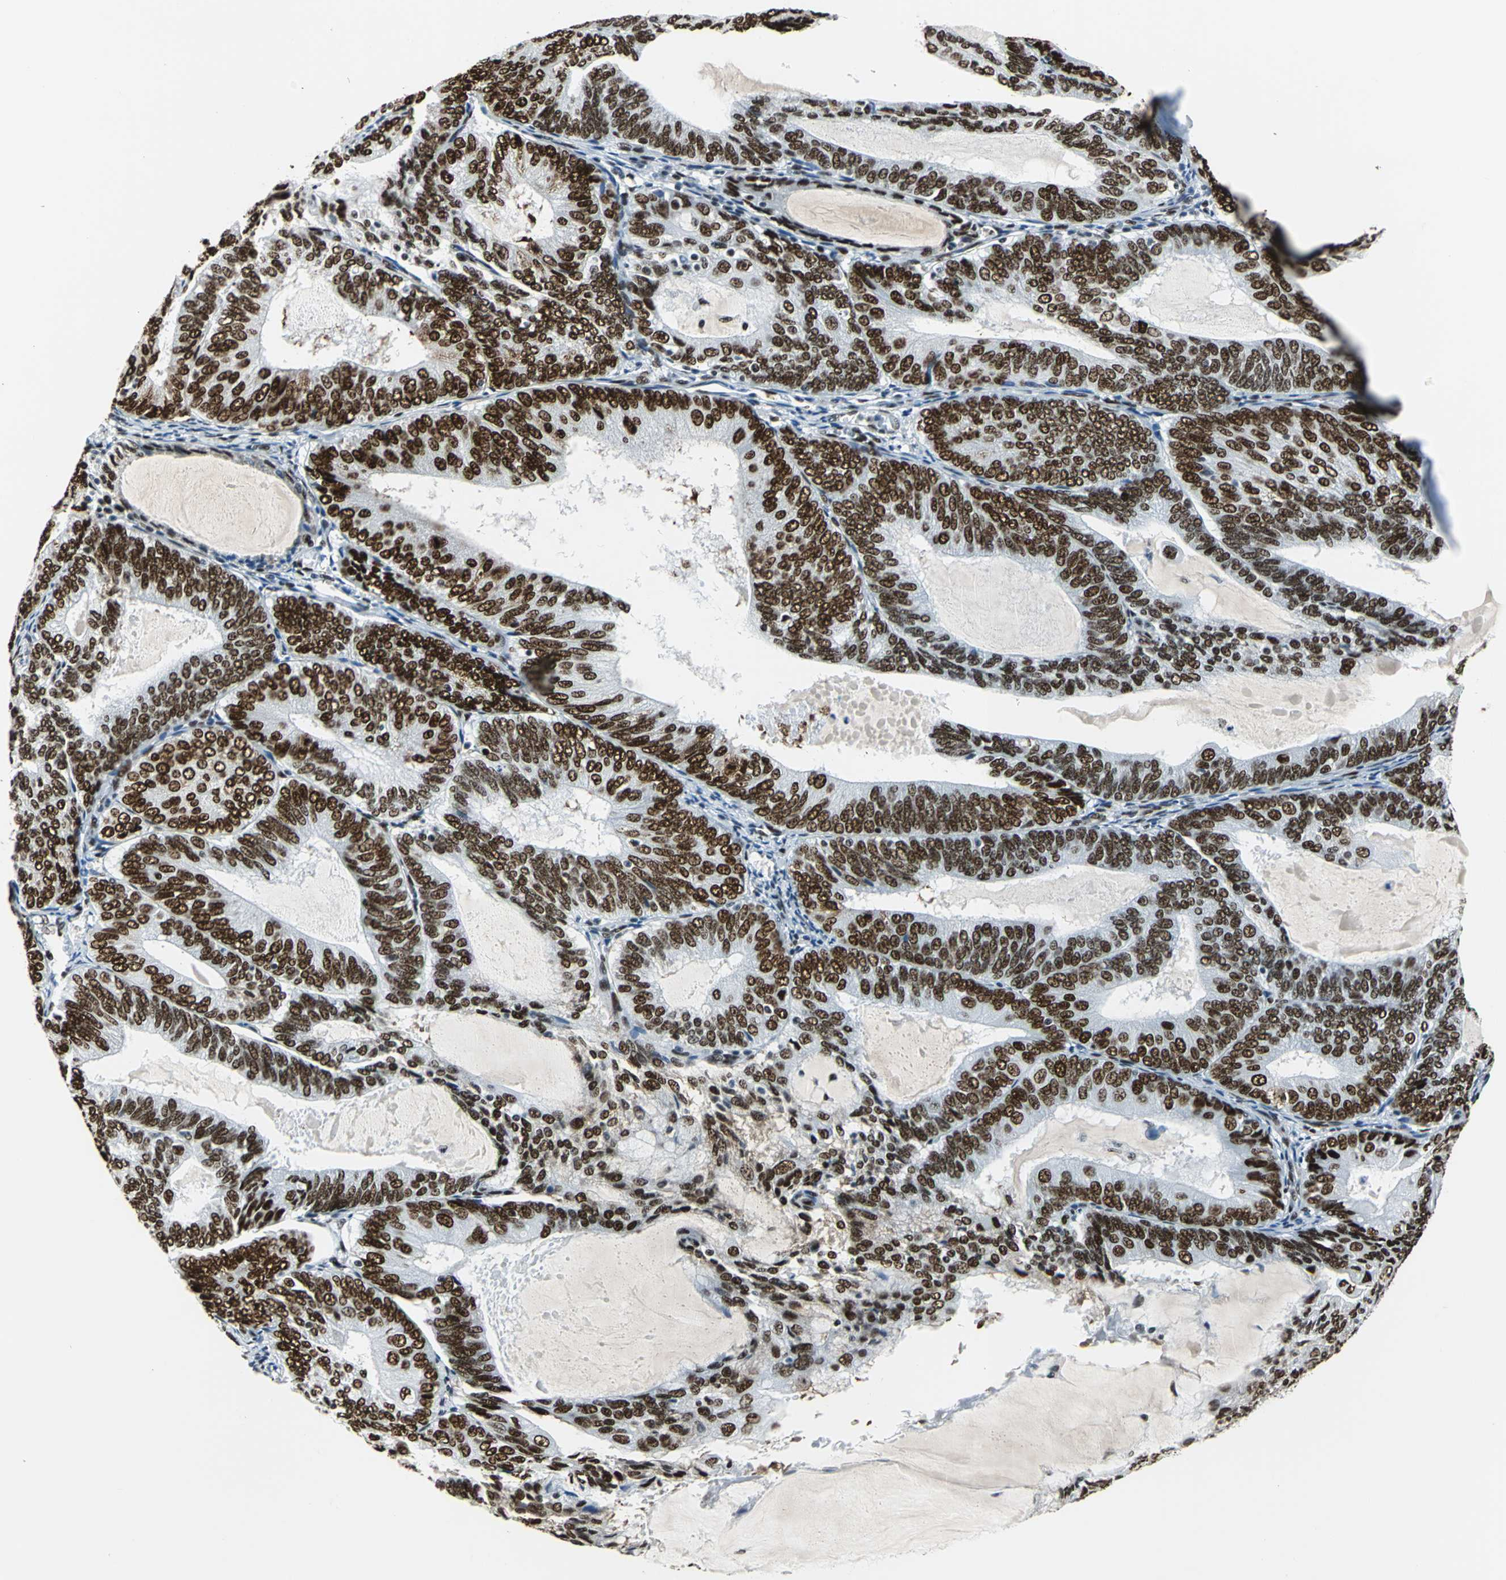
{"staining": {"intensity": "strong", "quantity": ">75%", "location": "nuclear"}, "tissue": "endometrial cancer", "cell_type": "Tumor cells", "image_type": "cancer", "snomed": [{"axis": "morphology", "description": "Adenocarcinoma, NOS"}, {"axis": "topography", "description": "Endometrium"}], "caption": "Strong nuclear expression for a protein is appreciated in about >75% of tumor cells of adenocarcinoma (endometrial) using immunohistochemistry.", "gene": "HDAC2", "patient": {"sex": "female", "age": 81}}